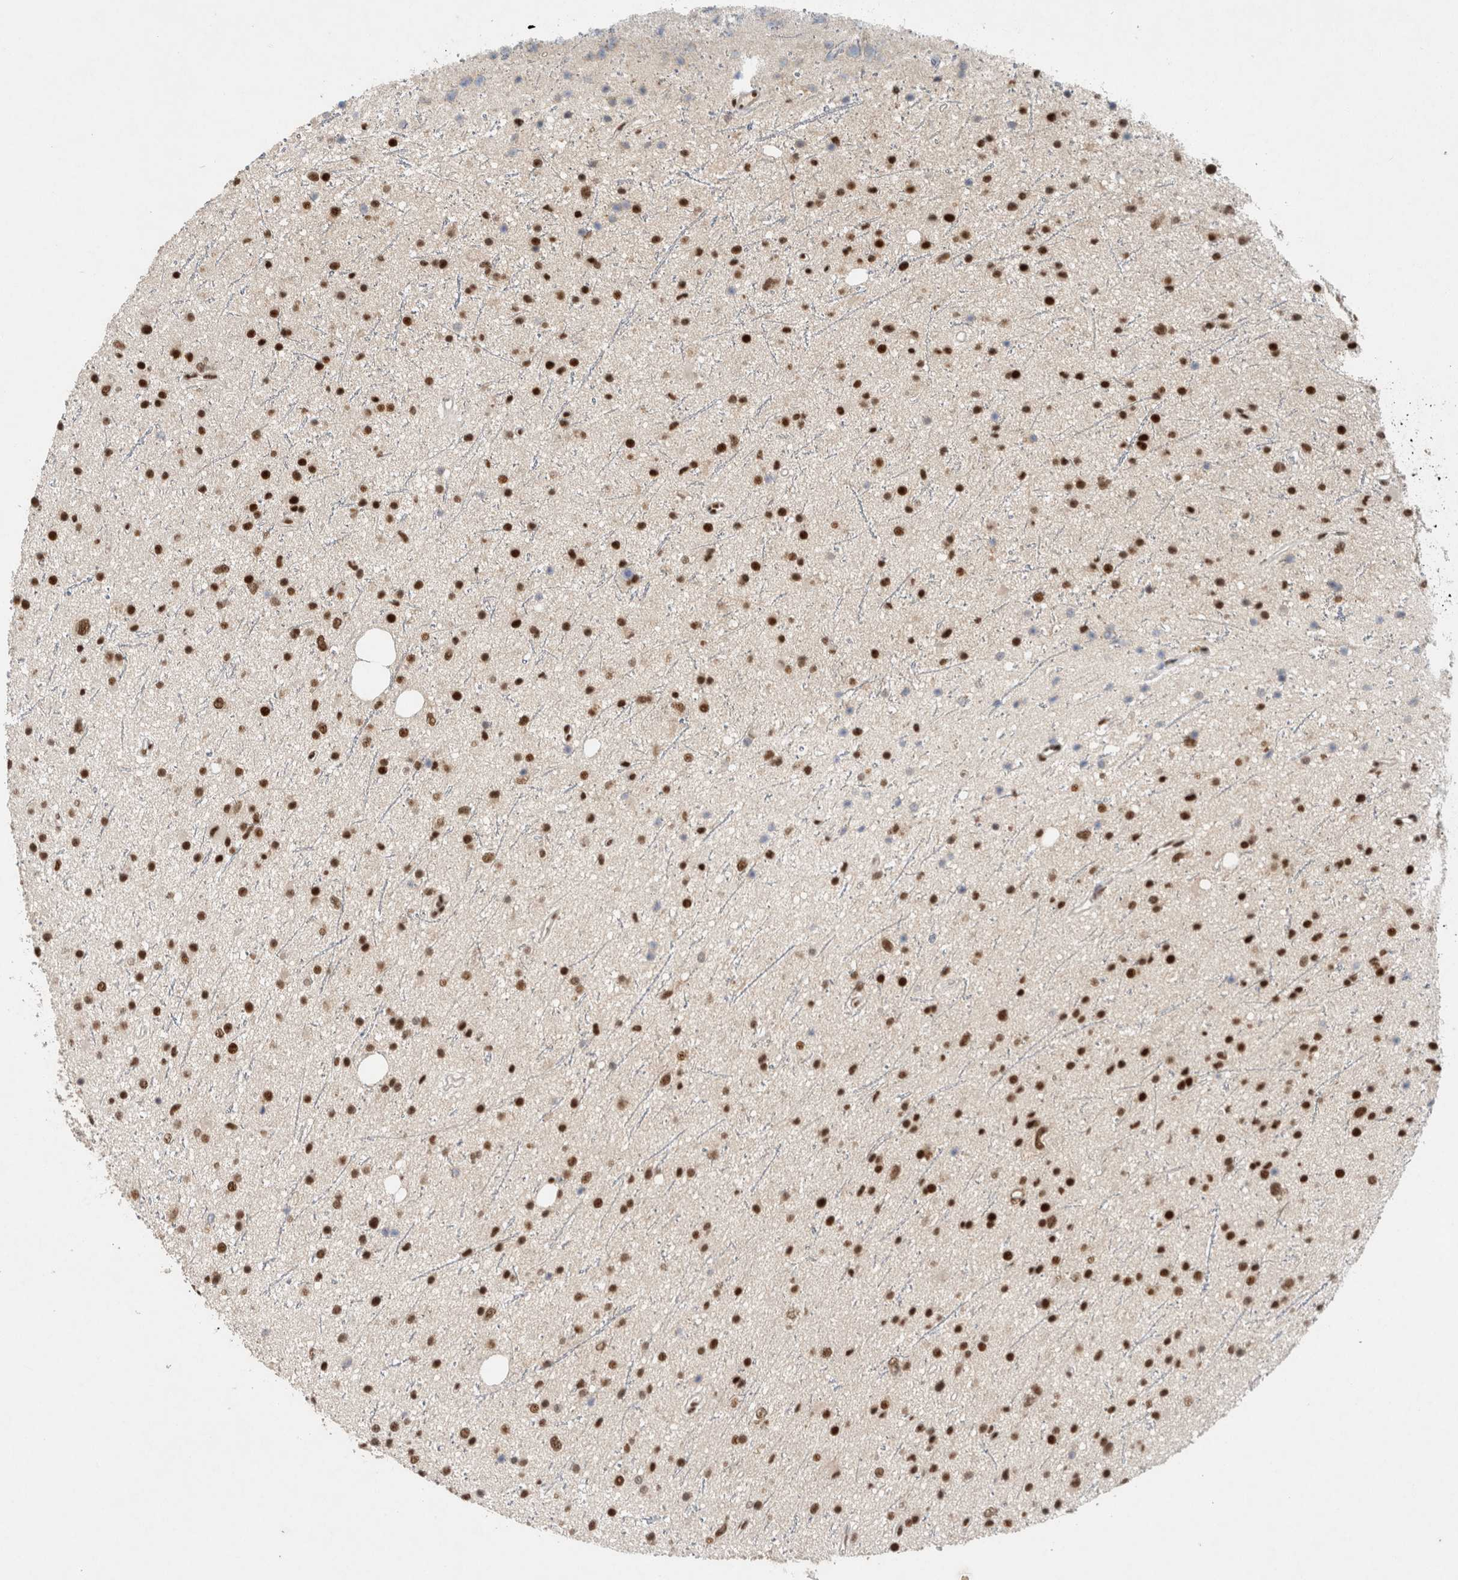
{"staining": {"intensity": "strong", "quantity": ">75%", "location": "nuclear"}, "tissue": "glioma", "cell_type": "Tumor cells", "image_type": "cancer", "snomed": [{"axis": "morphology", "description": "Glioma, malignant, Low grade"}, {"axis": "topography", "description": "Cerebral cortex"}], "caption": "Immunohistochemistry (IHC) (DAB) staining of malignant glioma (low-grade) displays strong nuclear protein expression in about >75% of tumor cells.", "gene": "DDX42", "patient": {"sex": "female", "age": 39}}